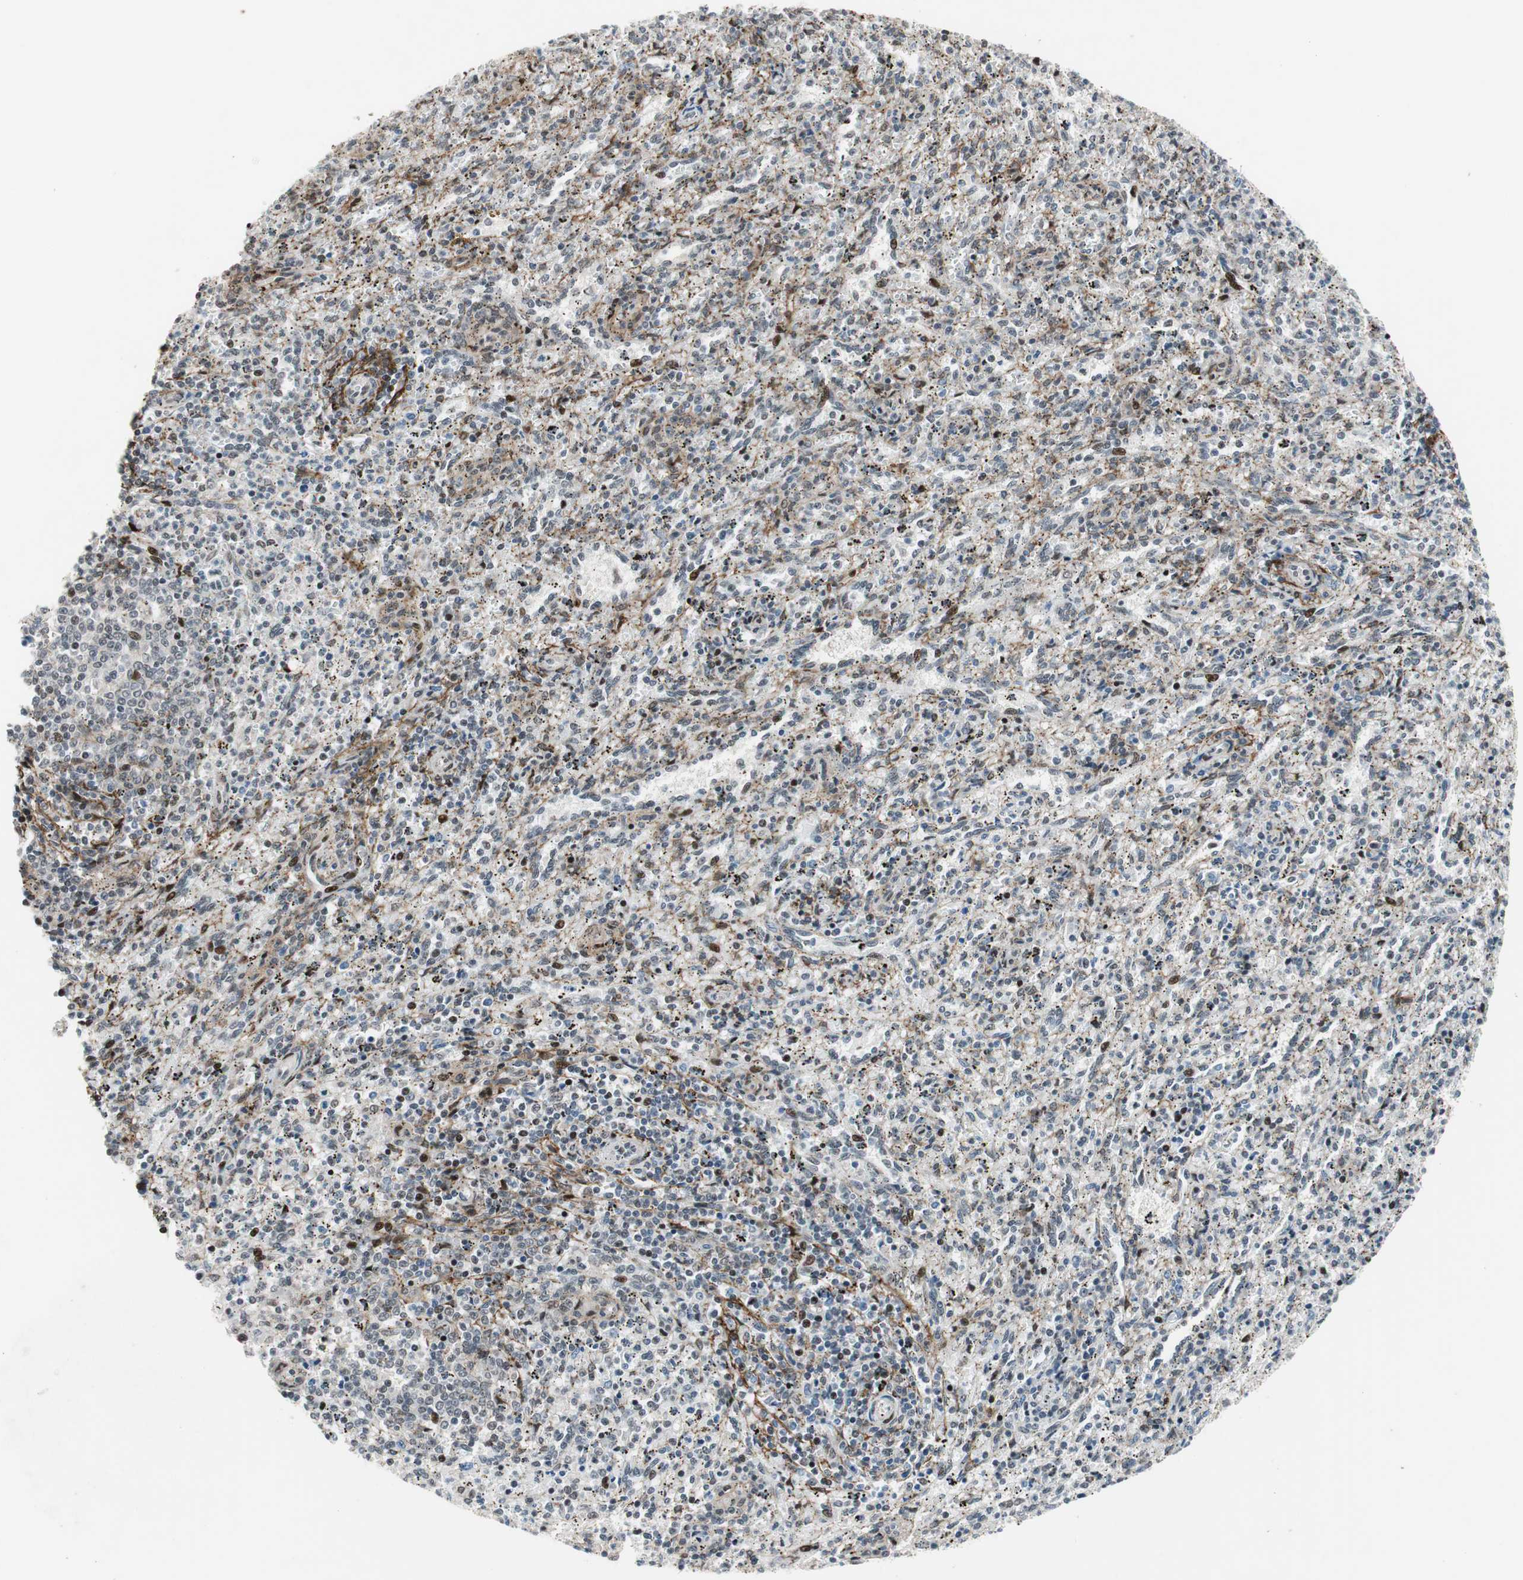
{"staining": {"intensity": "strong", "quantity": "<25%", "location": "nuclear"}, "tissue": "spleen", "cell_type": "Cells in red pulp", "image_type": "normal", "snomed": [{"axis": "morphology", "description": "Normal tissue, NOS"}, {"axis": "topography", "description": "Spleen"}], "caption": "An image of spleen stained for a protein reveals strong nuclear brown staining in cells in red pulp. (DAB (3,3'-diaminobenzidine) IHC with brightfield microscopy, high magnification).", "gene": "FBXO44", "patient": {"sex": "female", "age": 10}}